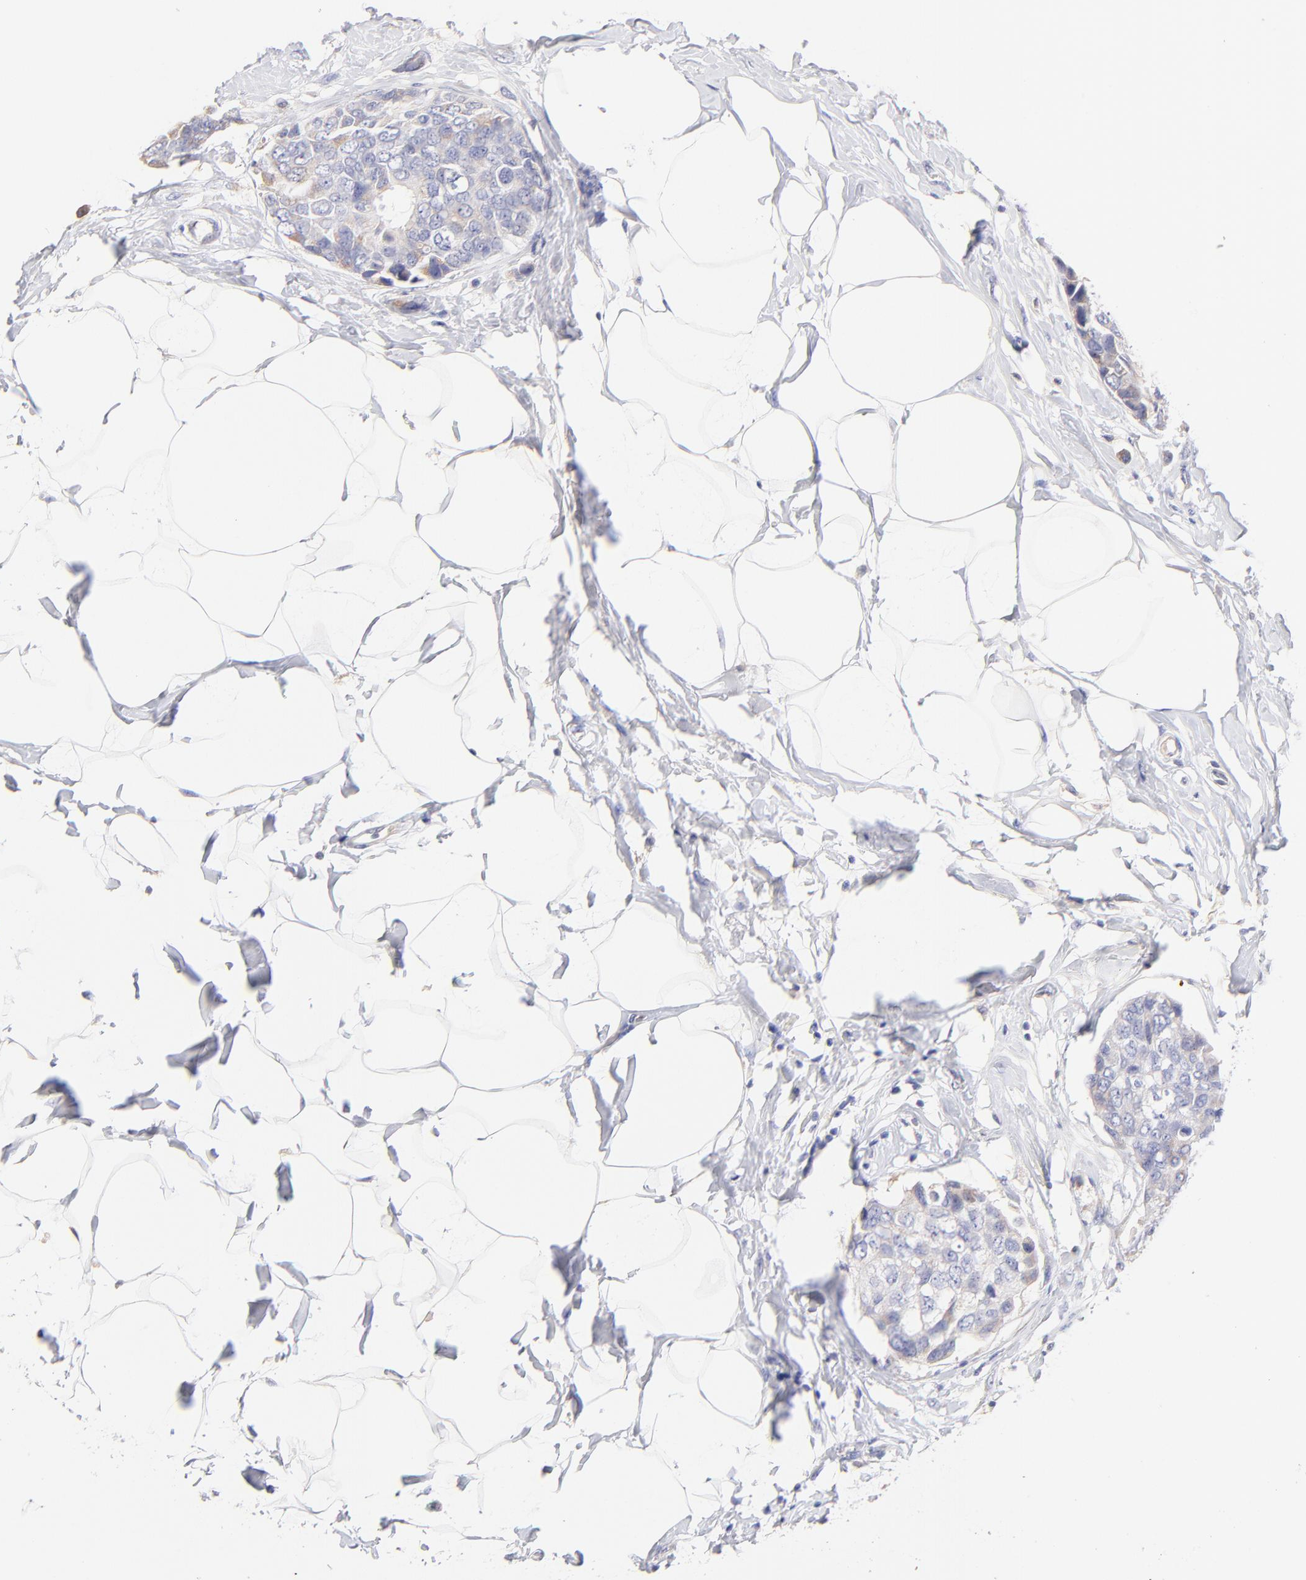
{"staining": {"intensity": "weak", "quantity": "<25%", "location": "cytoplasmic/membranous"}, "tissue": "breast cancer", "cell_type": "Tumor cells", "image_type": "cancer", "snomed": [{"axis": "morphology", "description": "Normal tissue, NOS"}, {"axis": "morphology", "description": "Duct carcinoma"}, {"axis": "topography", "description": "Breast"}], "caption": "IHC of breast infiltrating ductal carcinoma reveals no expression in tumor cells.", "gene": "ASB9", "patient": {"sex": "female", "age": 50}}